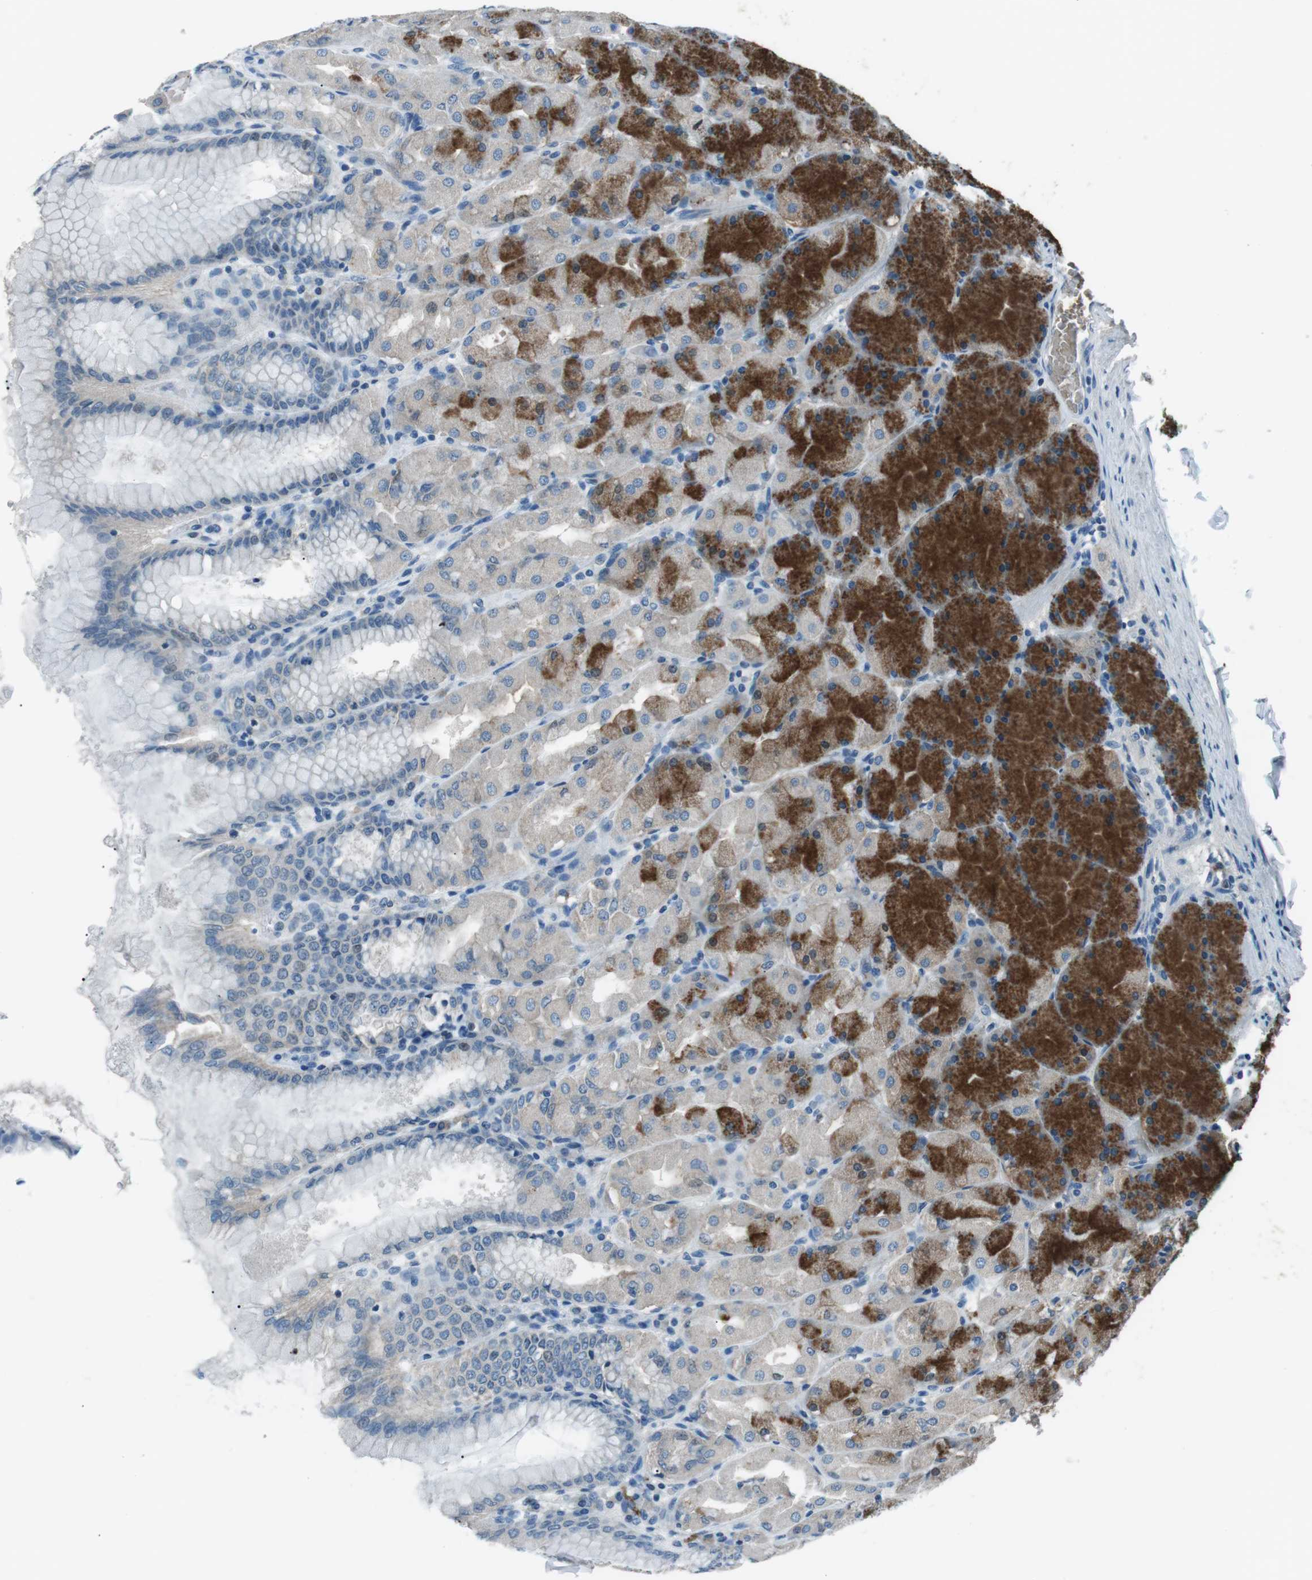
{"staining": {"intensity": "strong", "quantity": "<25%", "location": "cytoplasmic/membranous"}, "tissue": "stomach", "cell_type": "Glandular cells", "image_type": "normal", "snomed": [{"axis": "morphology", "description": "Normal tissue, NOS"}, {"axis": "topography", "description": "Stomach, upper"}], "caption": "This photomicrograph shows immunohistochemistry staining of normal human stomach, with medium strong cytoplasmic/membranous staining in about <25% of glandular cells.", "gene": "ST6GAL1", "patient": {"sex": "female", "age": 56}}